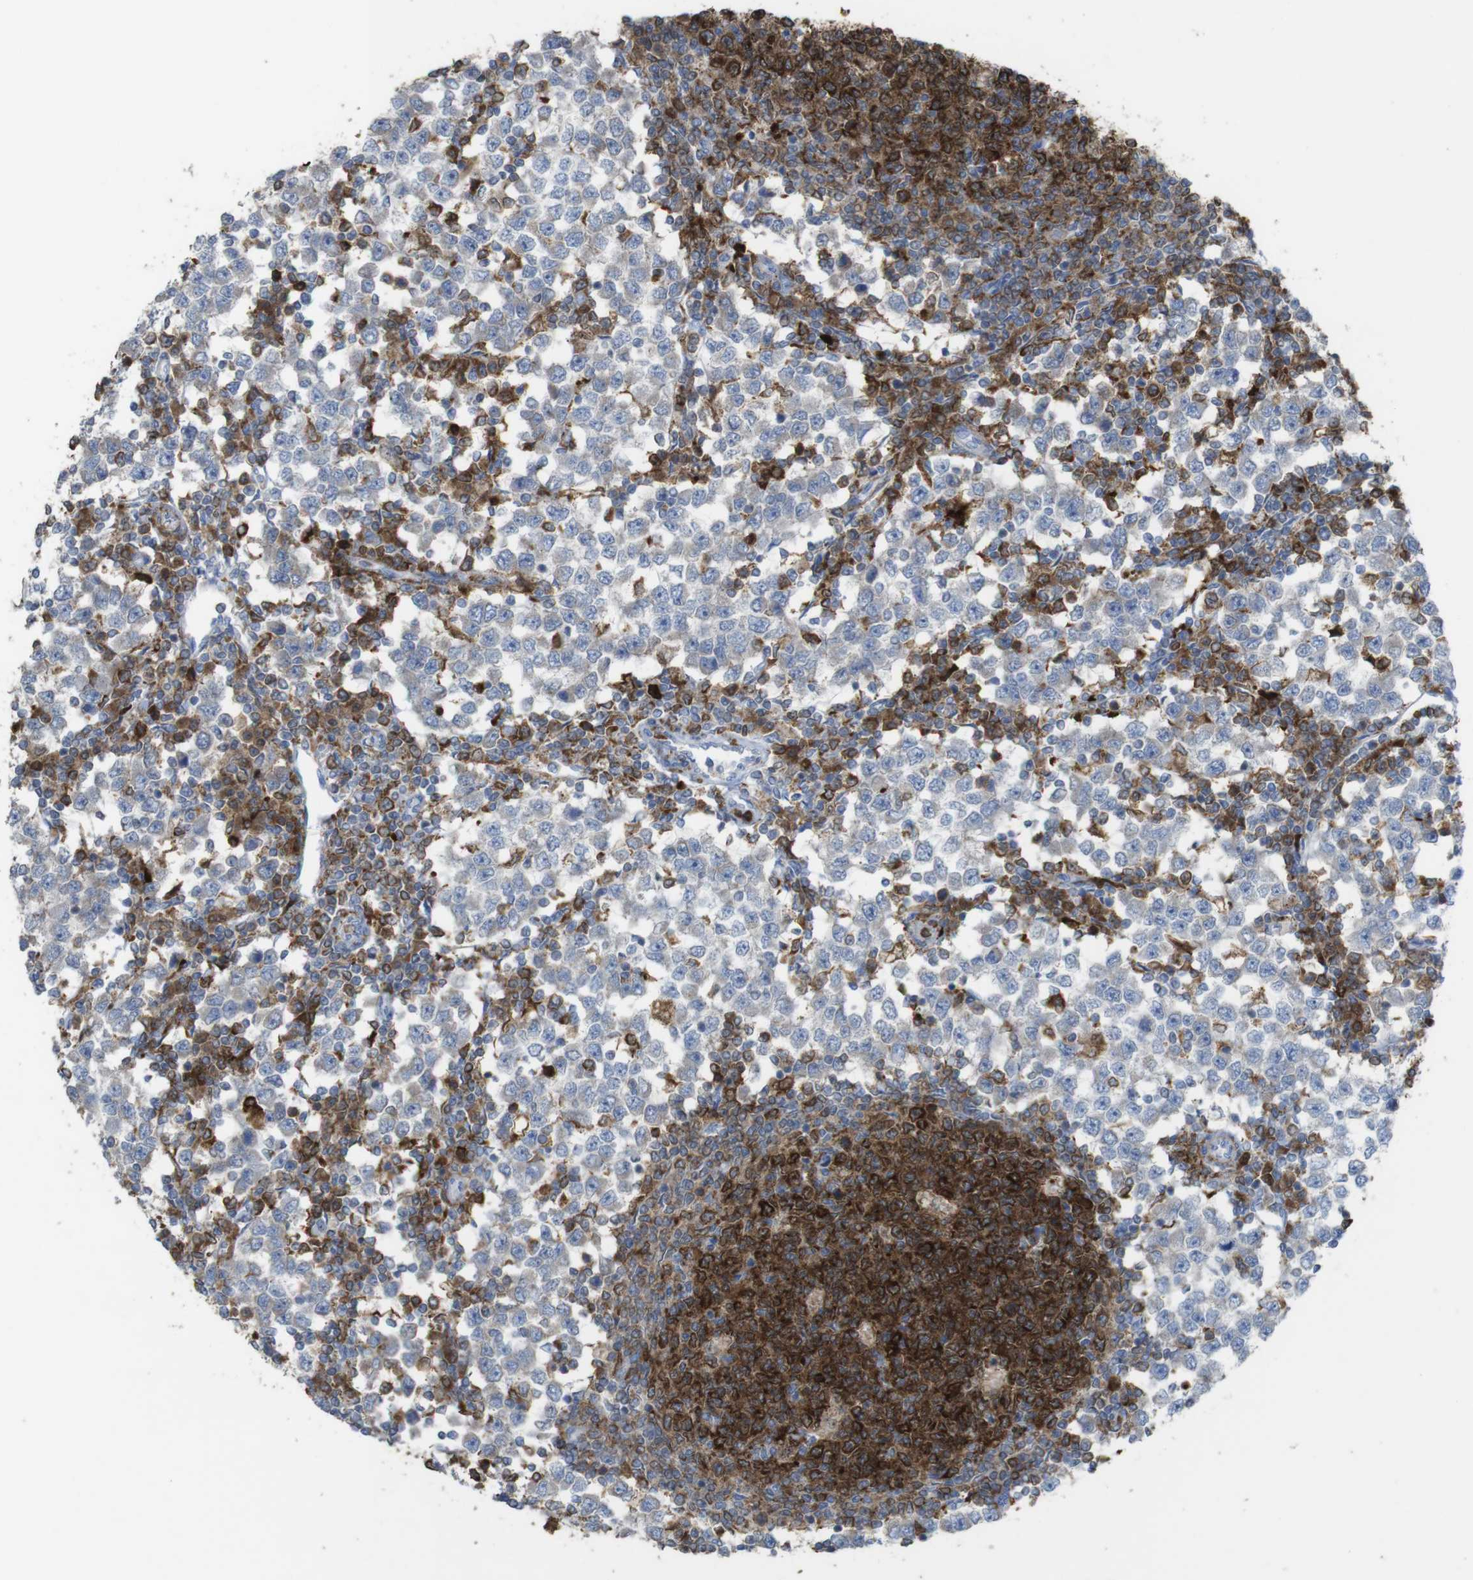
{"staining": {"intensity": "negative", "quantity": "none", "location": "none"}, "tissue": "testis cancer", "cell_type": "Tumor cells", "image_type": "cancer", "snomed": [{"axis": "morphology", "description": "Seminoma, NOS"}, {"axis": "topography", "description": "Testis"}], "caption": "There is no significant positivity in tumor cells of testis cancer (seminoma). (DAB immunohistochemistry visualized using brightfield microscopy, high magnification).", "gene": "PRKCD", "patient": {"sex": "male", "age": 65}}